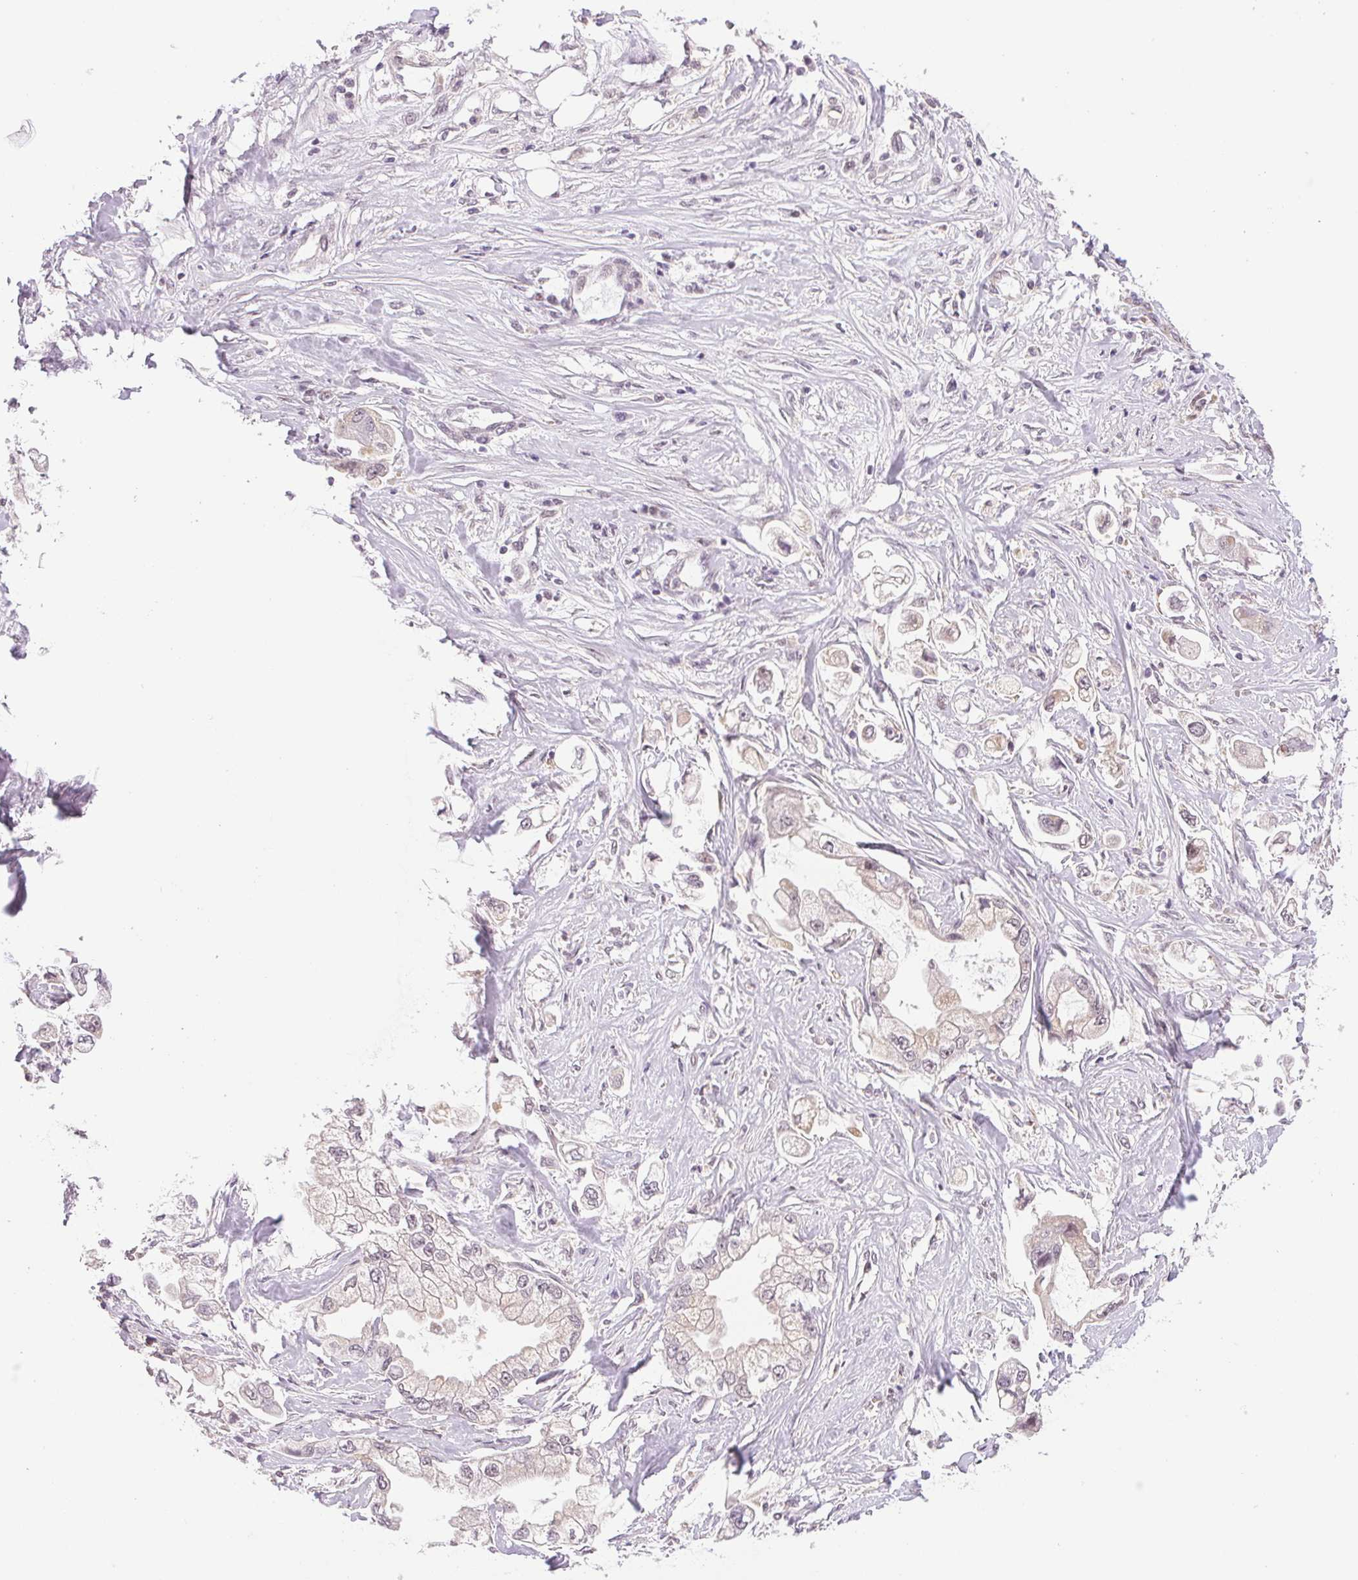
{"staining": {"intensity": "negative", "quantity": "none", "location": "none"}, "tissue": "stomach cancer", "cell_type": "Tumor cells", "image_type": "cancer", "snomed": [{"axis": "morphology", "description": "Adenocarcinoma, NOS"}, {"axis": "topography", "description": "Stomach"}], "caption": "DAB immunohistochemical staining of human adenocarcinoma (stomach) shows no significant expression in tumor cells.", "gene": "GRHL3", "patient": {"sex": "male", "age": 62}}